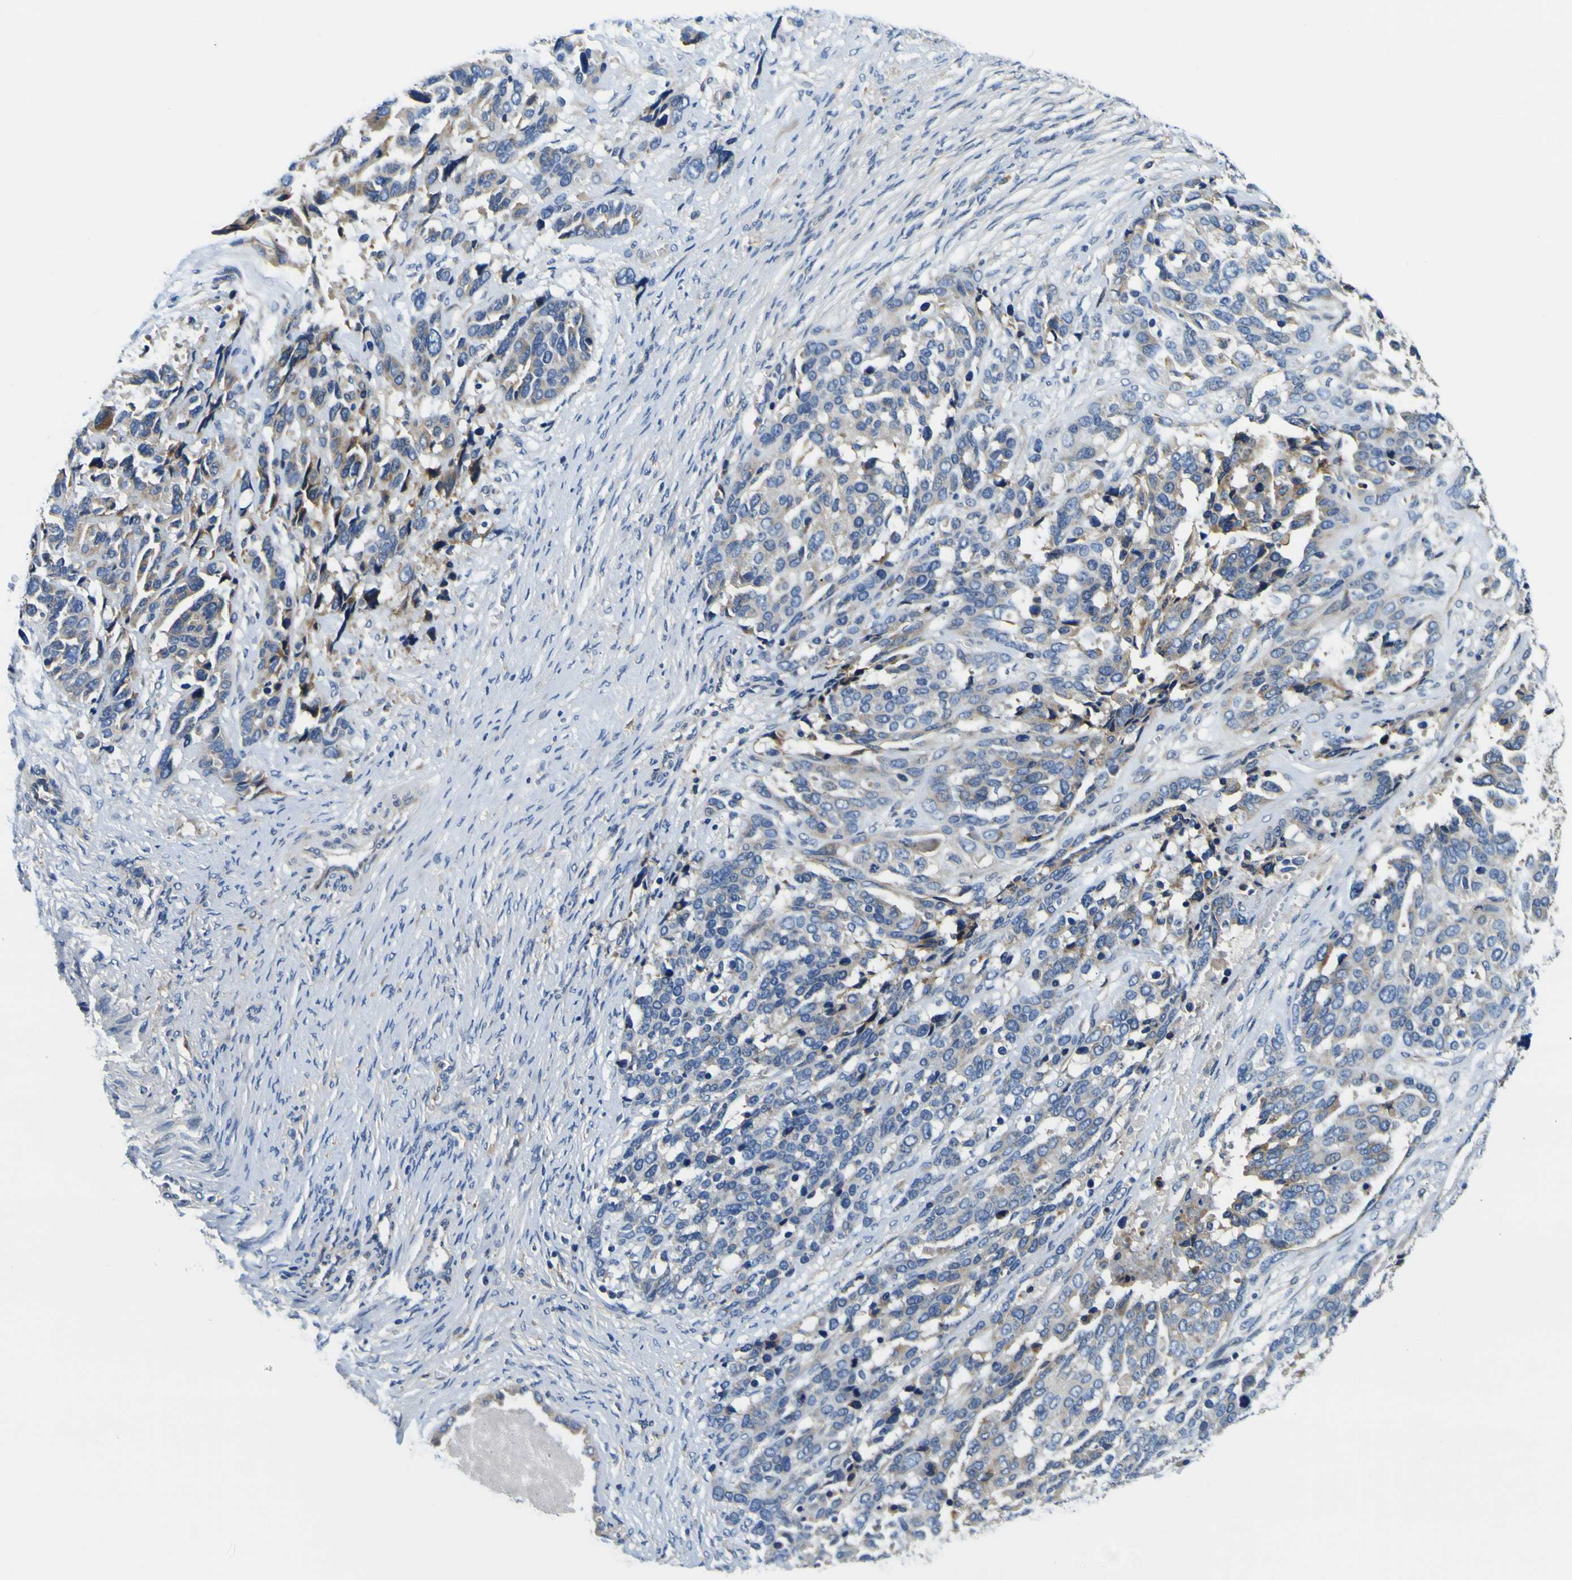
{"staining": {"intensity": "moderate", "quantity": "<25%", "location": "cytoplasmic/membranous"}, "tissue": "ovarian cancer", "cell_type": "Tumor cells", "image_type": "cancer", "snomed": [{"axis": "morphology", "description": "Cystadenocarcinoma, serous, NOS"}, {"axis": "topography", "description": "Ovary"}], "caption": "Protein expression analysis of ovarian cancer reveals moderate cytoplasmic/membranous expression in approximately <25% of tumor cells.", "gene": "CLSTN1", "patient": {"sex": "female", "age": 44}}